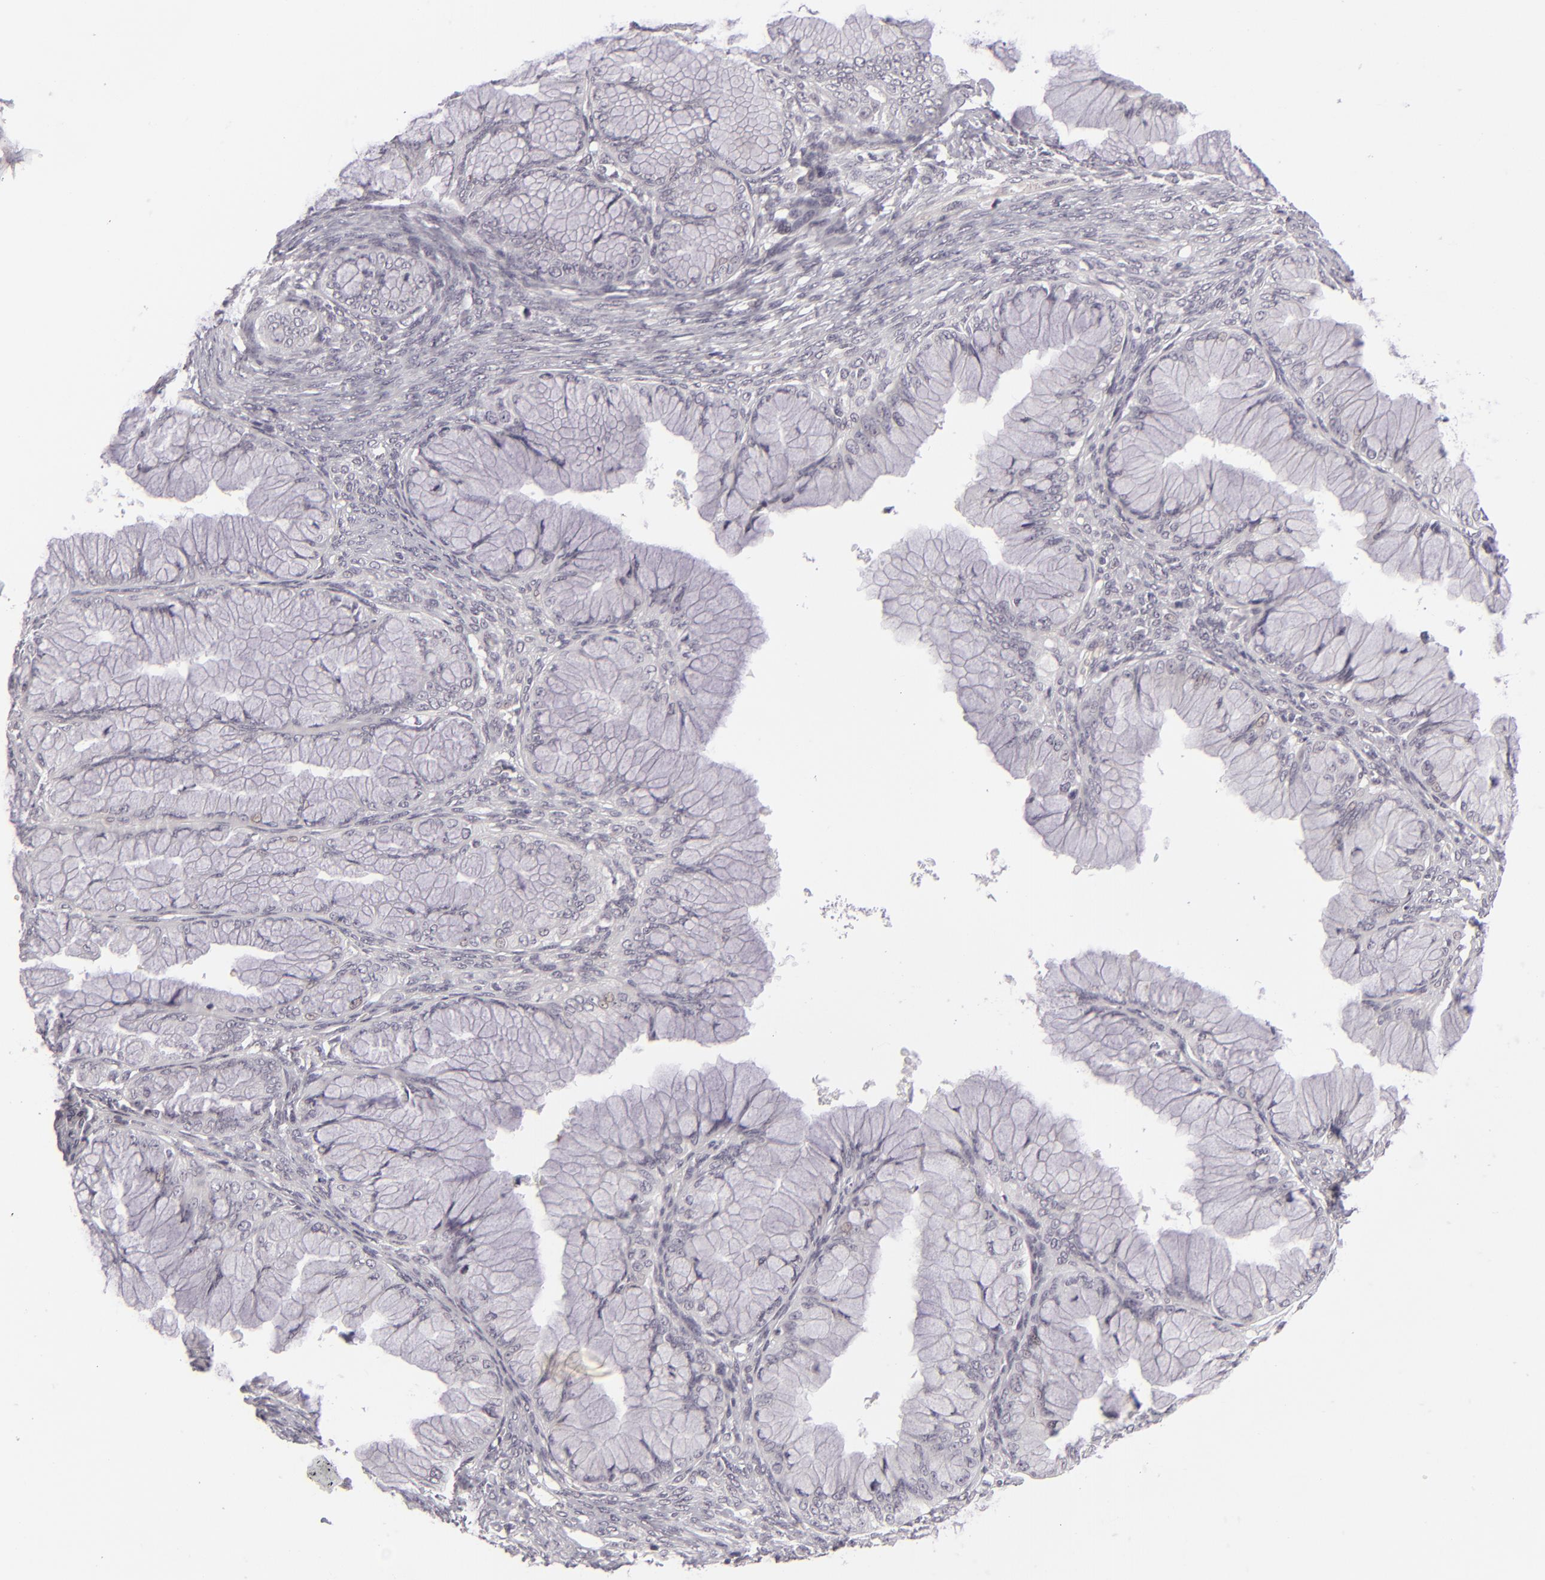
{"staining": {"intensity": "negative", "quantity": "none", "location": "none"}, "tissue": "ovarian cancer", "cell_type": "Tumor cells", "image_type": "cancer", "snomed": [{"axis": "morphology", "description": "Cystadenocarcinoma, mucinous, NOS"}, {"axis": "topography", "description": "Ovary"}], "caption": "Human ovarian cancer (mucinous cystadenocarcinoma) stained for a protein using IHC exhibits no positivity in tumor cells.", "gene": "DLG3", "patient": {"sex": "female", "age": 63}}